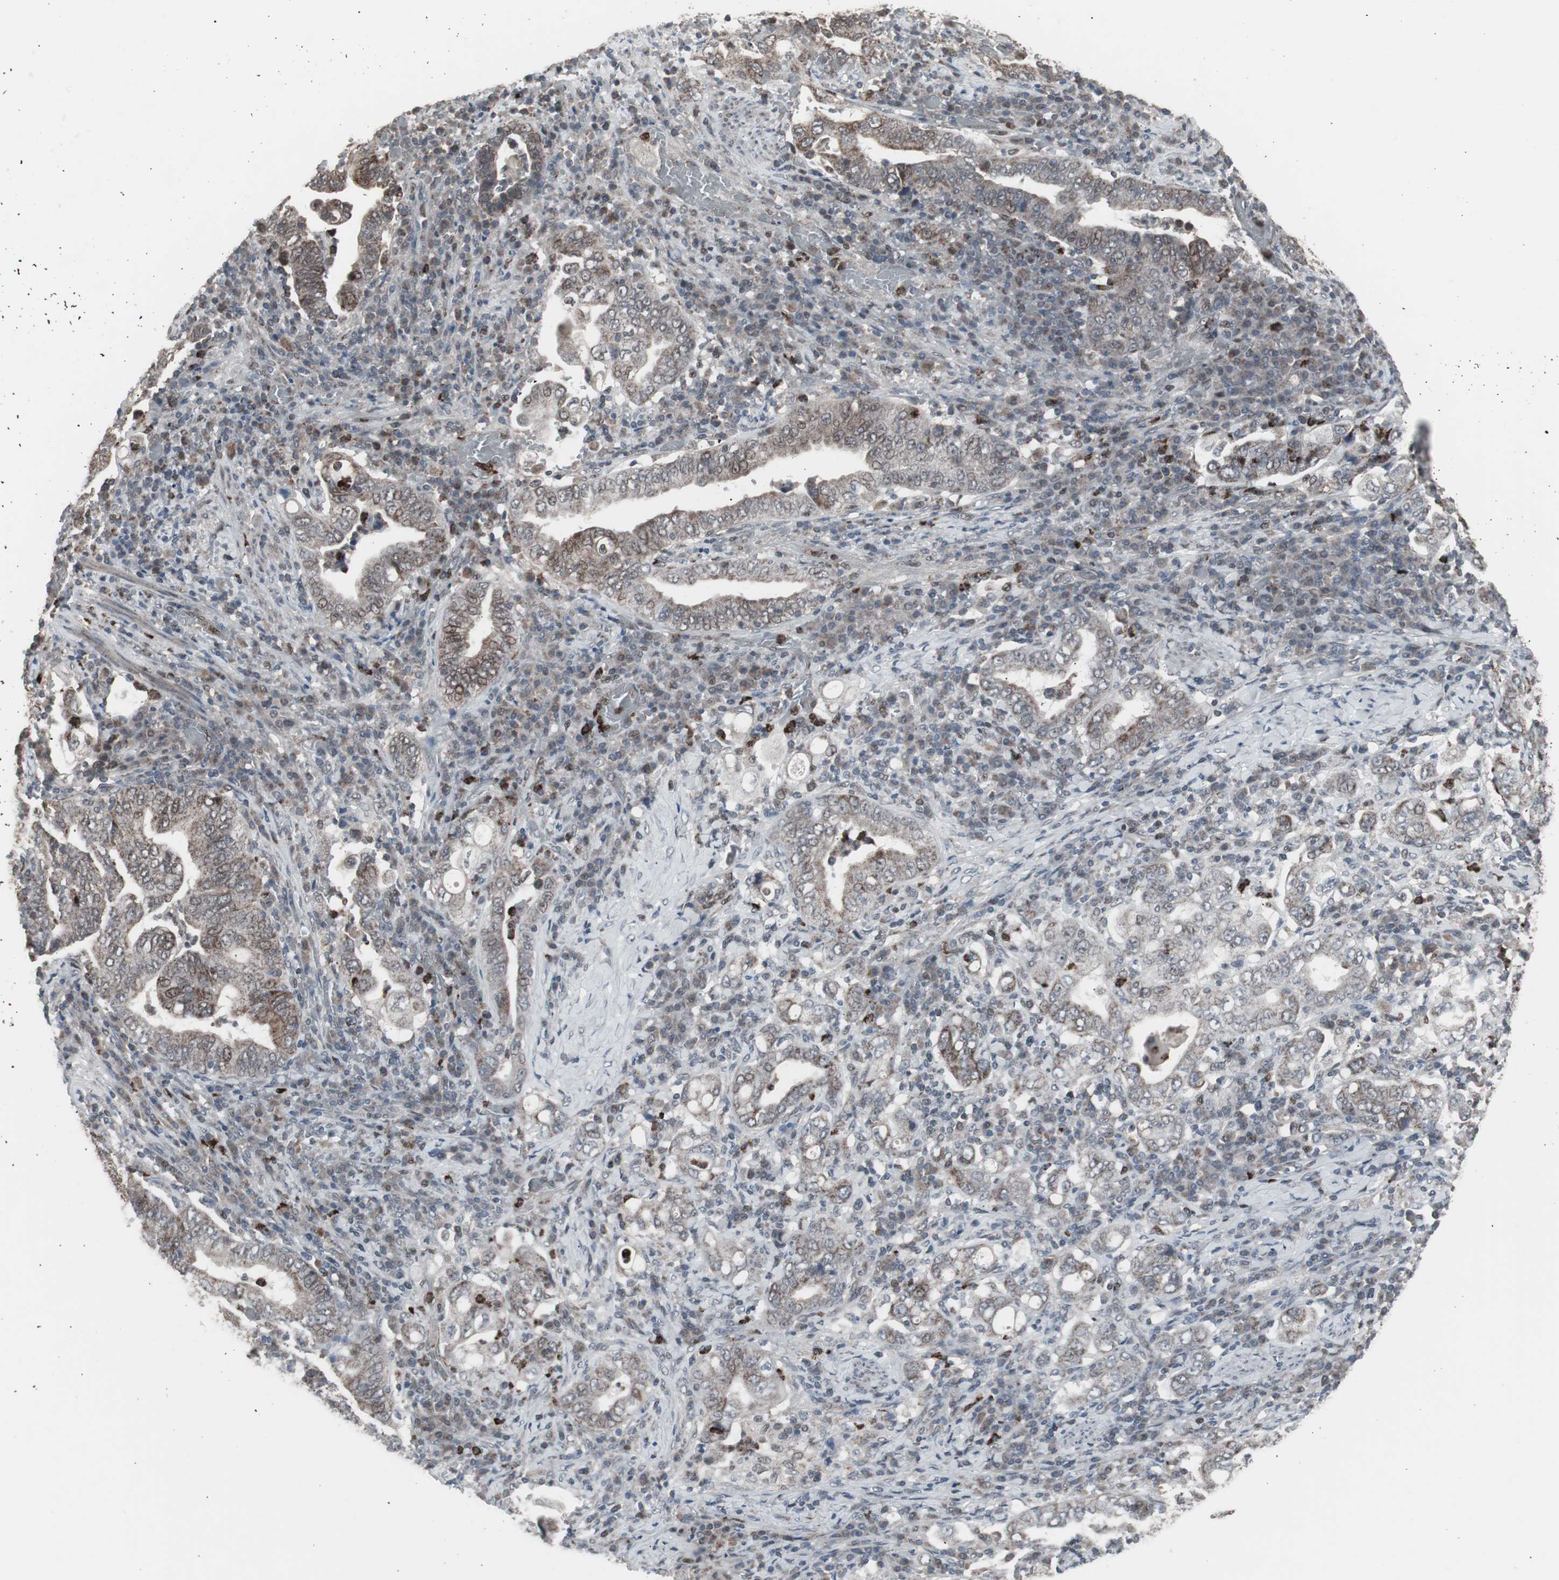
{"staining": {"intensity": "weak", "quantity": "25%-75%", "location": "cytoplasmic/membranous,nuclear"}, "tissue": "stomach cancer", "cell_type": "Tumor cells", "image_type": "cancer", "snomed": [{"axis": "morphology", "description": "Normal tissue, NOS"}, {"axis": "morphology", "description": "Adenocarcinoma, NOS"}, {"axis": "topography", "description": "Esophagus"}, {"axis": "topography", "description": "Stomach, upper"}, {"axis": "topography", "description": "Peripheral nerve tissue"}], "caption": "Protein expression by immunohistochemistry demonstrates weak cytoplasmic/membranous and nuclear positivity in about 25%-75% of tumor cells in stomach cancer.", "gene": "RXRA", "patient": {"sex": "male", "age": 62}}